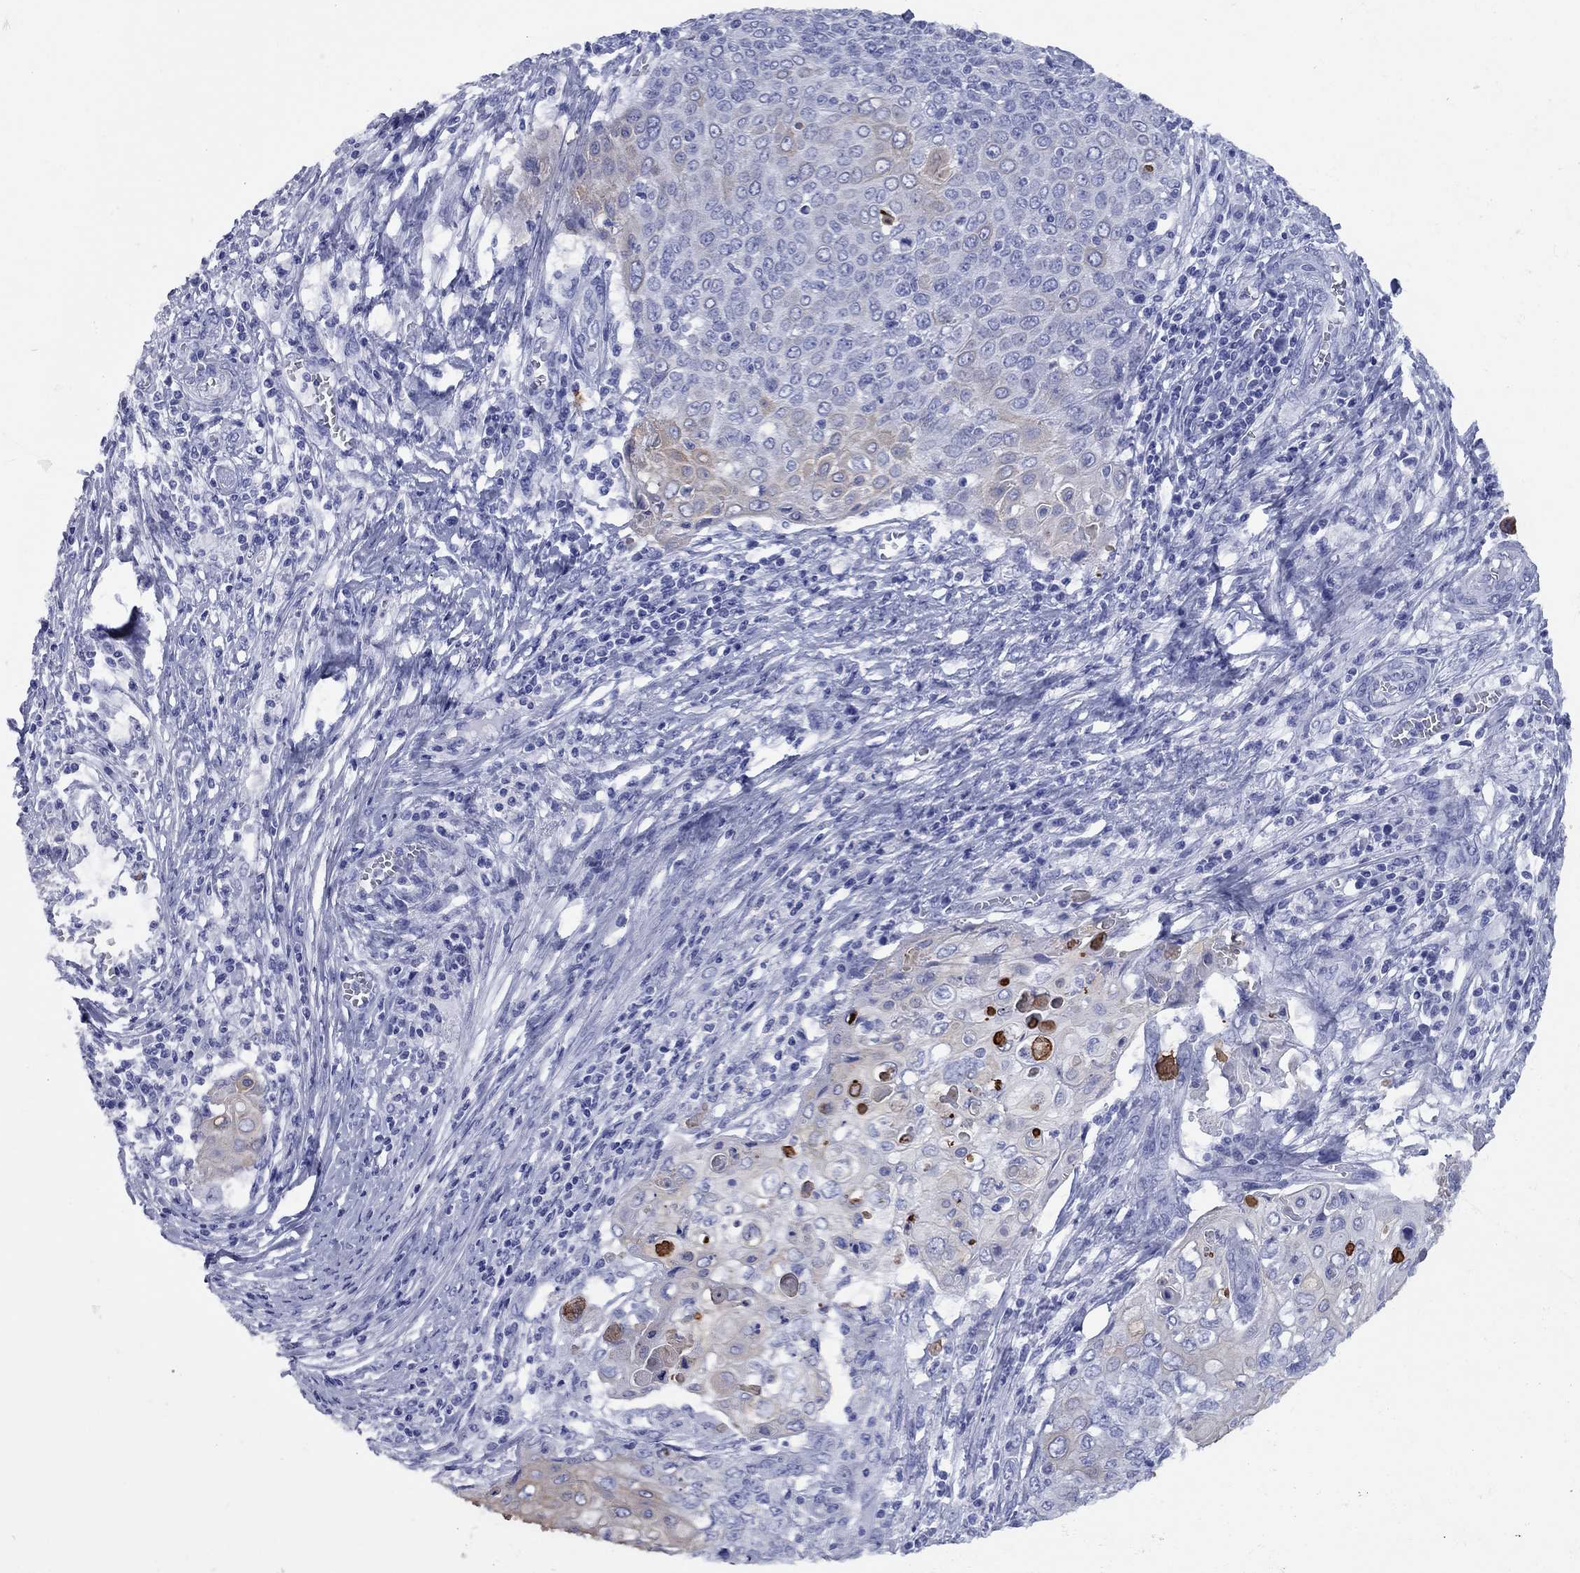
{"staining": {"intensity": "weak", "quantity": "<25%", "location": "cytoplasmic/membranous"}, "tissue": "cervical cancer", "cell_type": "Tumor cells", "image_type": "cancer", "snomed": [{"axis": "morphology", "description": "Squamous cell carcinoma, NOS"}, {"axis": "topography", "description": "Cervix"}], "caption": "Immunohistochemistry (IHC) image of cervical cancer stained for a protein (brown), which reveals no positivity in tumor cells.", "gene": "CCNA1", "patient": {"sex": "female", "age": 39}}